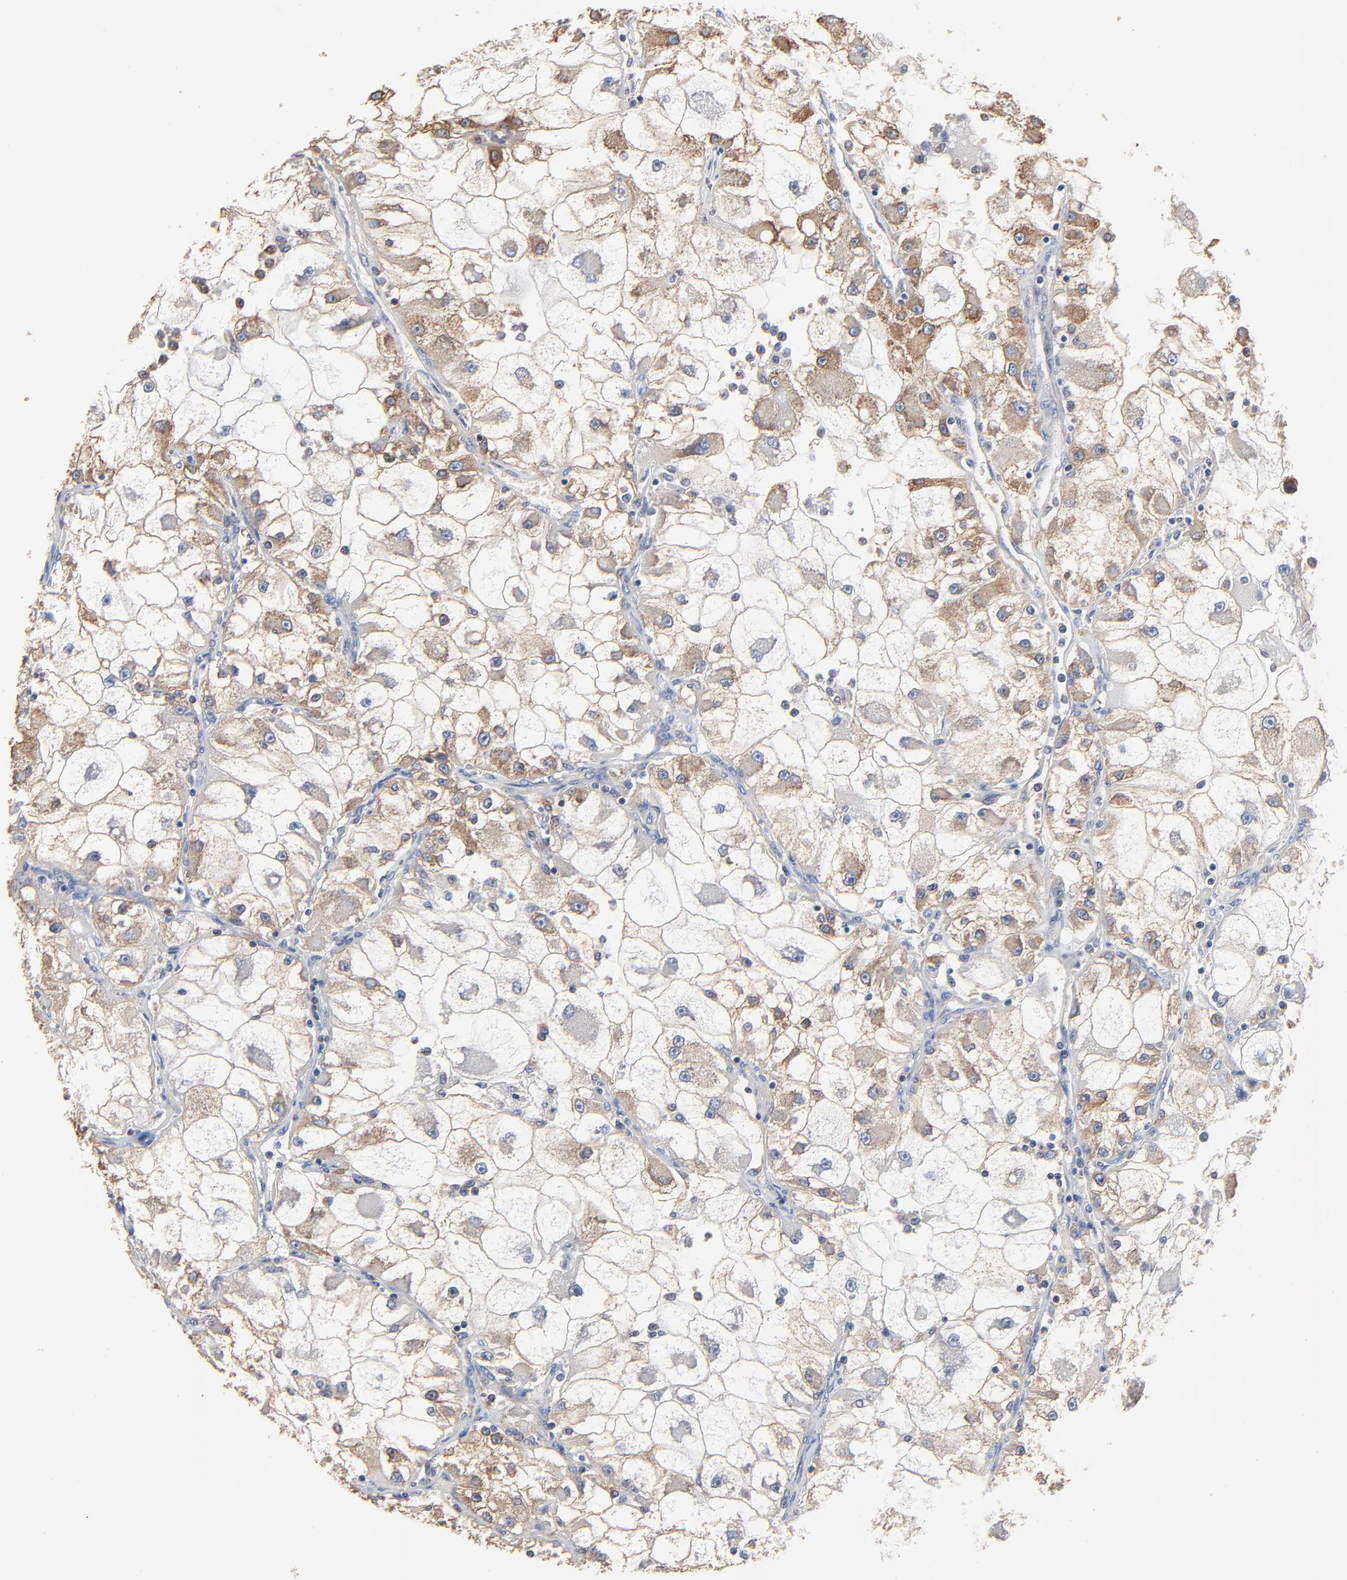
{"staining": {"intensity": "moderate", "quantity": "25%-75%", "location": "cytoplasmic/membranous"}, "tissue": "renal cancer", "cell_type": "Tumor cells", "image_type": "cancer", "snomed": [{"axis": "morphology", "description": "Adenocarcinoma, NOS"}, {"axis": "topography", "description": "Kidney"}], "caption": "An image of adenocarcinoma (renal) stained for a protein shows moderate cytoplasmic/membranous brown staining in tumor cells. The protein of interest is shown in brown color, while the nuclei are stained blue.", "gene": "NXF3", "patient": {"sex": "female", "age": 73}}